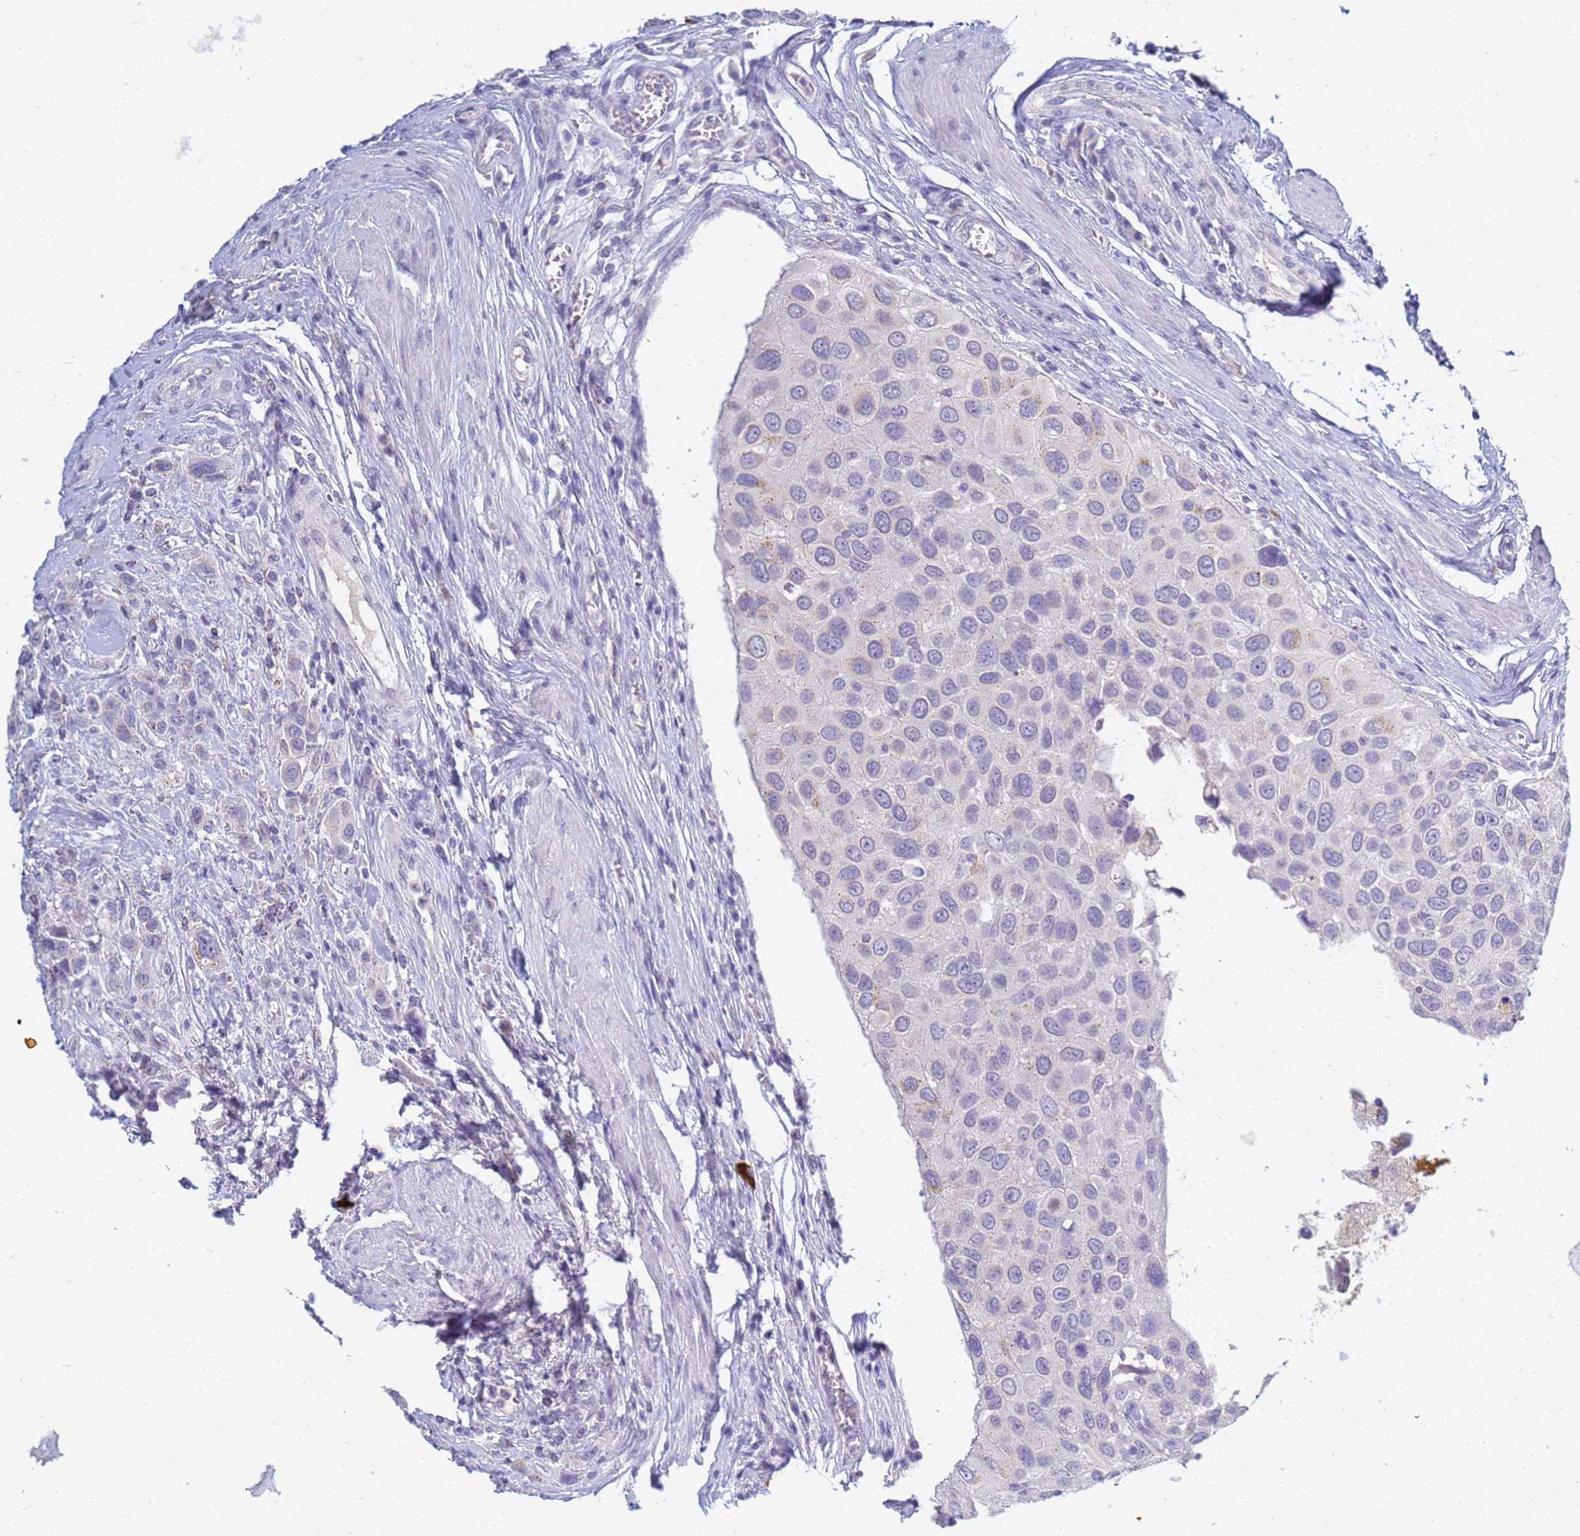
{"staining": {"intensity": "negative", "quantity": "none", "location": "none"}, "tissue": "urothelial cancer", "cell_type": "Tumor cells", "image_type": "cancer", "snomed": [{"axis": "morphology", "description": "Urothelial carcinoma, High grade"}, {"axis": "topography", "description": "Urinary bladder"}], "caption": "Urothelial cancer was stained to show a protein in brown. There is no significant expression in tumor cells.", "gene": "B3GNT8", "patient": {"sex": "male", "age": 50}}